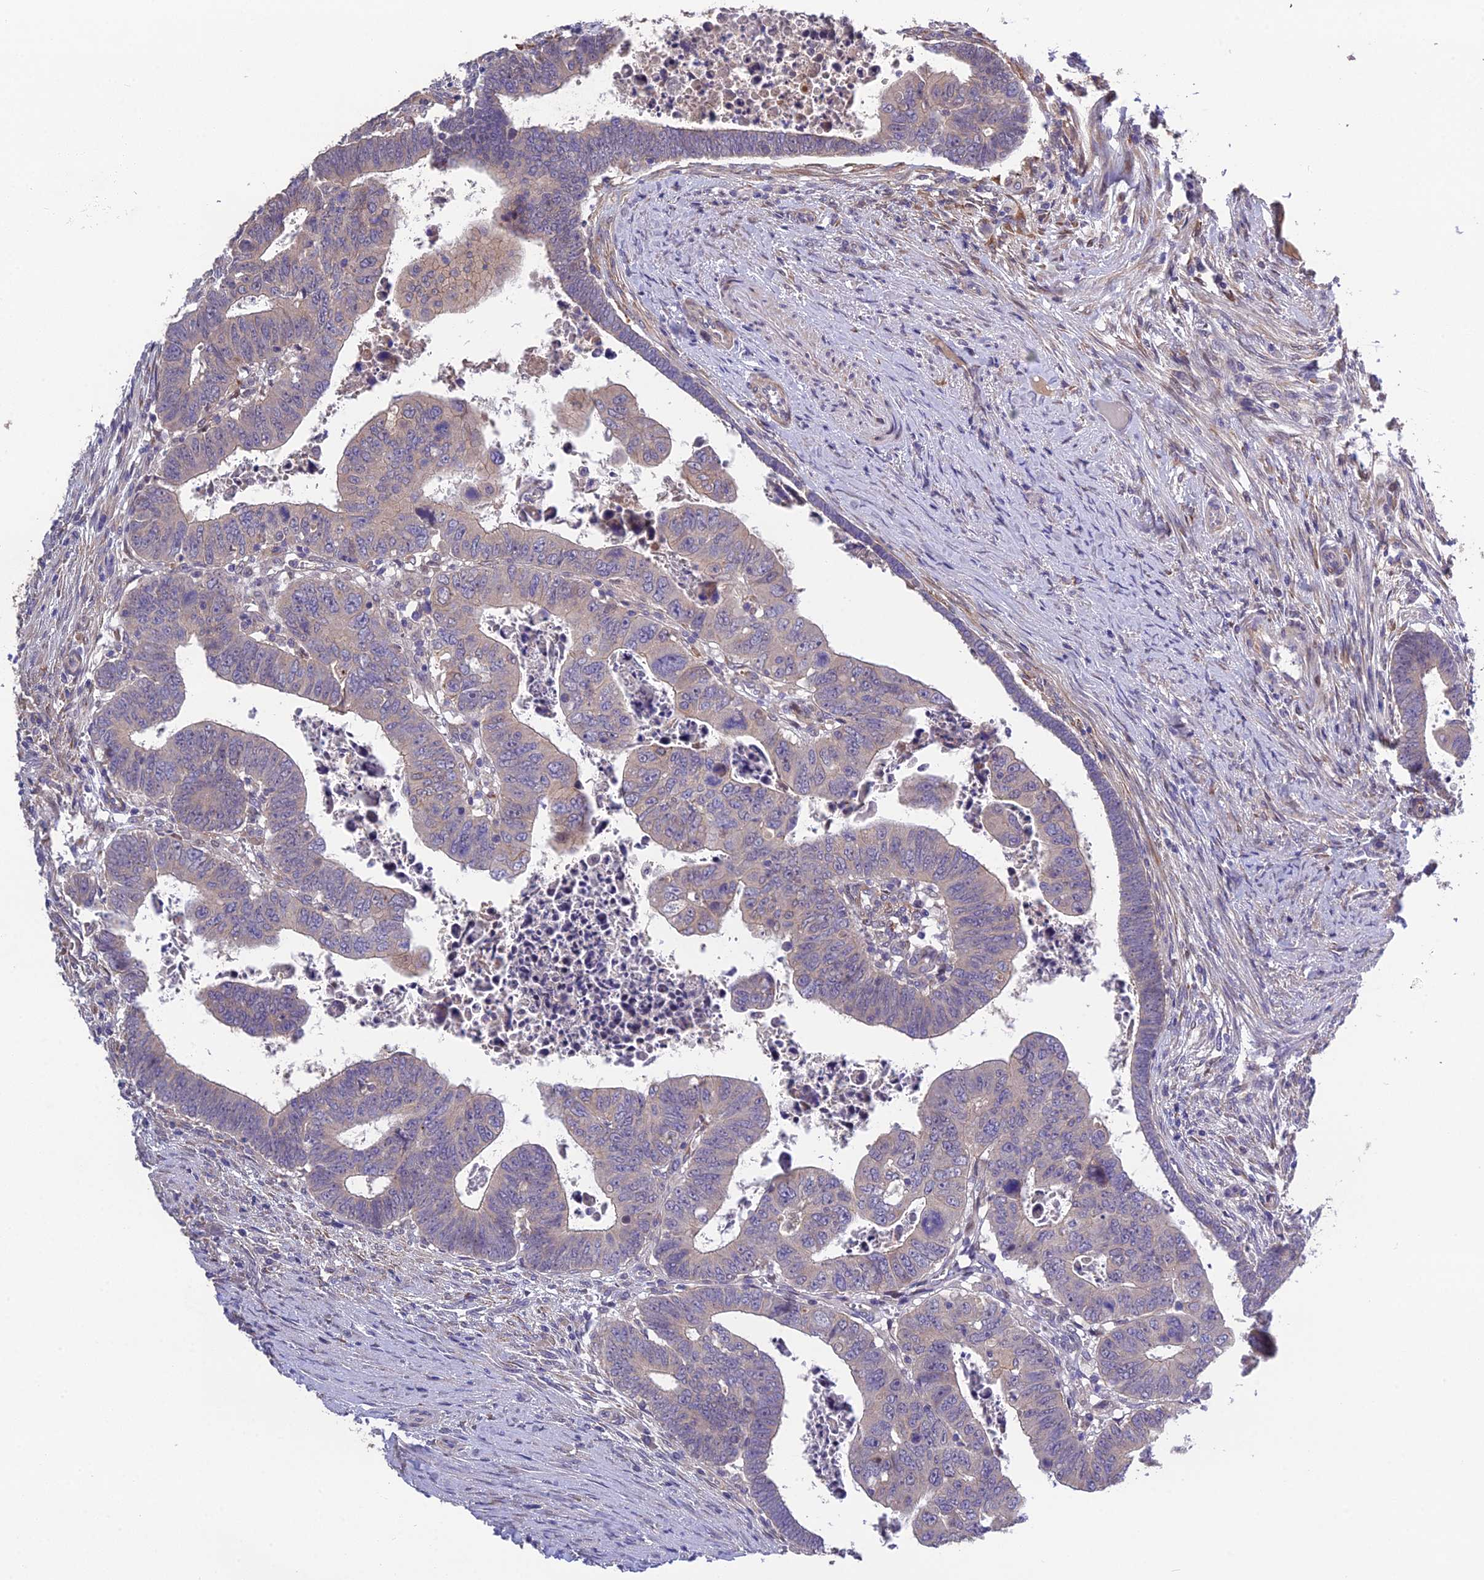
{"staining": {"intensity": "negative", "quantity": "none", "location": "none"}, "tissue": "colorectal cancer", "cell_type": "Tumor cells", "image_type": "cancer", "snomed": [{"axis": "morphology", "description": "Normal tissue, NOS"}, {"axis": "morphology", "description": "Adenocarcinoma, NOS"}, {"axis": "topography", "description": "Rectum"}], "caption": "There is no significant positivity in tumor cells of colorectal cancer.", "gene": "PUS10", "patient": {"sex": "female", "age": 65}}